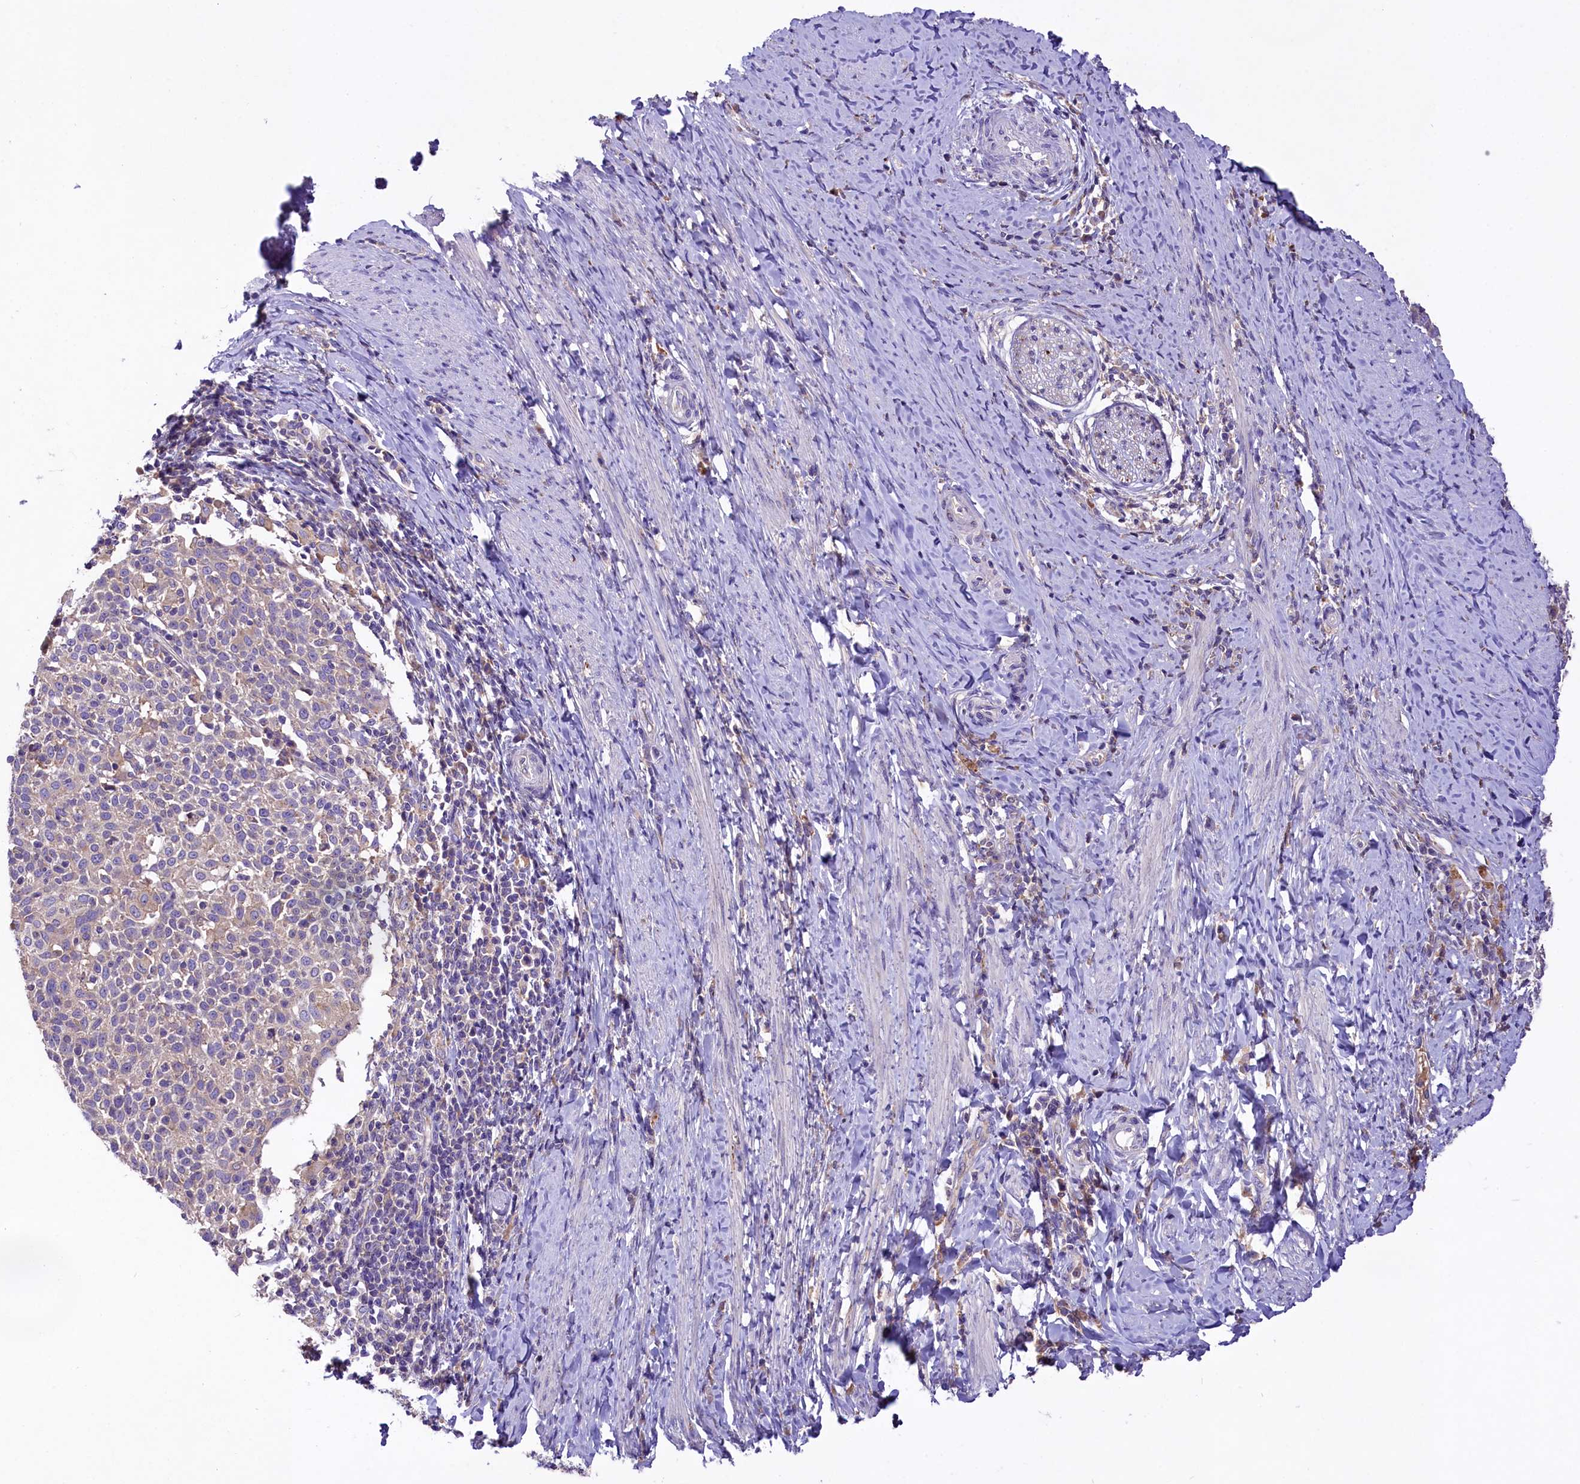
{"staining": {"intensity": "negative", "quantity": "none", "location": "none"}, "tissue": "cervical cancer", "cell_type": "Tumor cells", "image_type": "cancer", "snomed": [{"axis": "morphology", "description": "Squamous cell carcinoma, NOS"}, {"axis": "topography", "description": "Cervix"}], "caption": "Histopathology image shows no significant protein expression in tumor cells of squamous cell carcinoma (cervical).", "gene": "PEMT", "patient": {"sex": "female", "age": 52}}